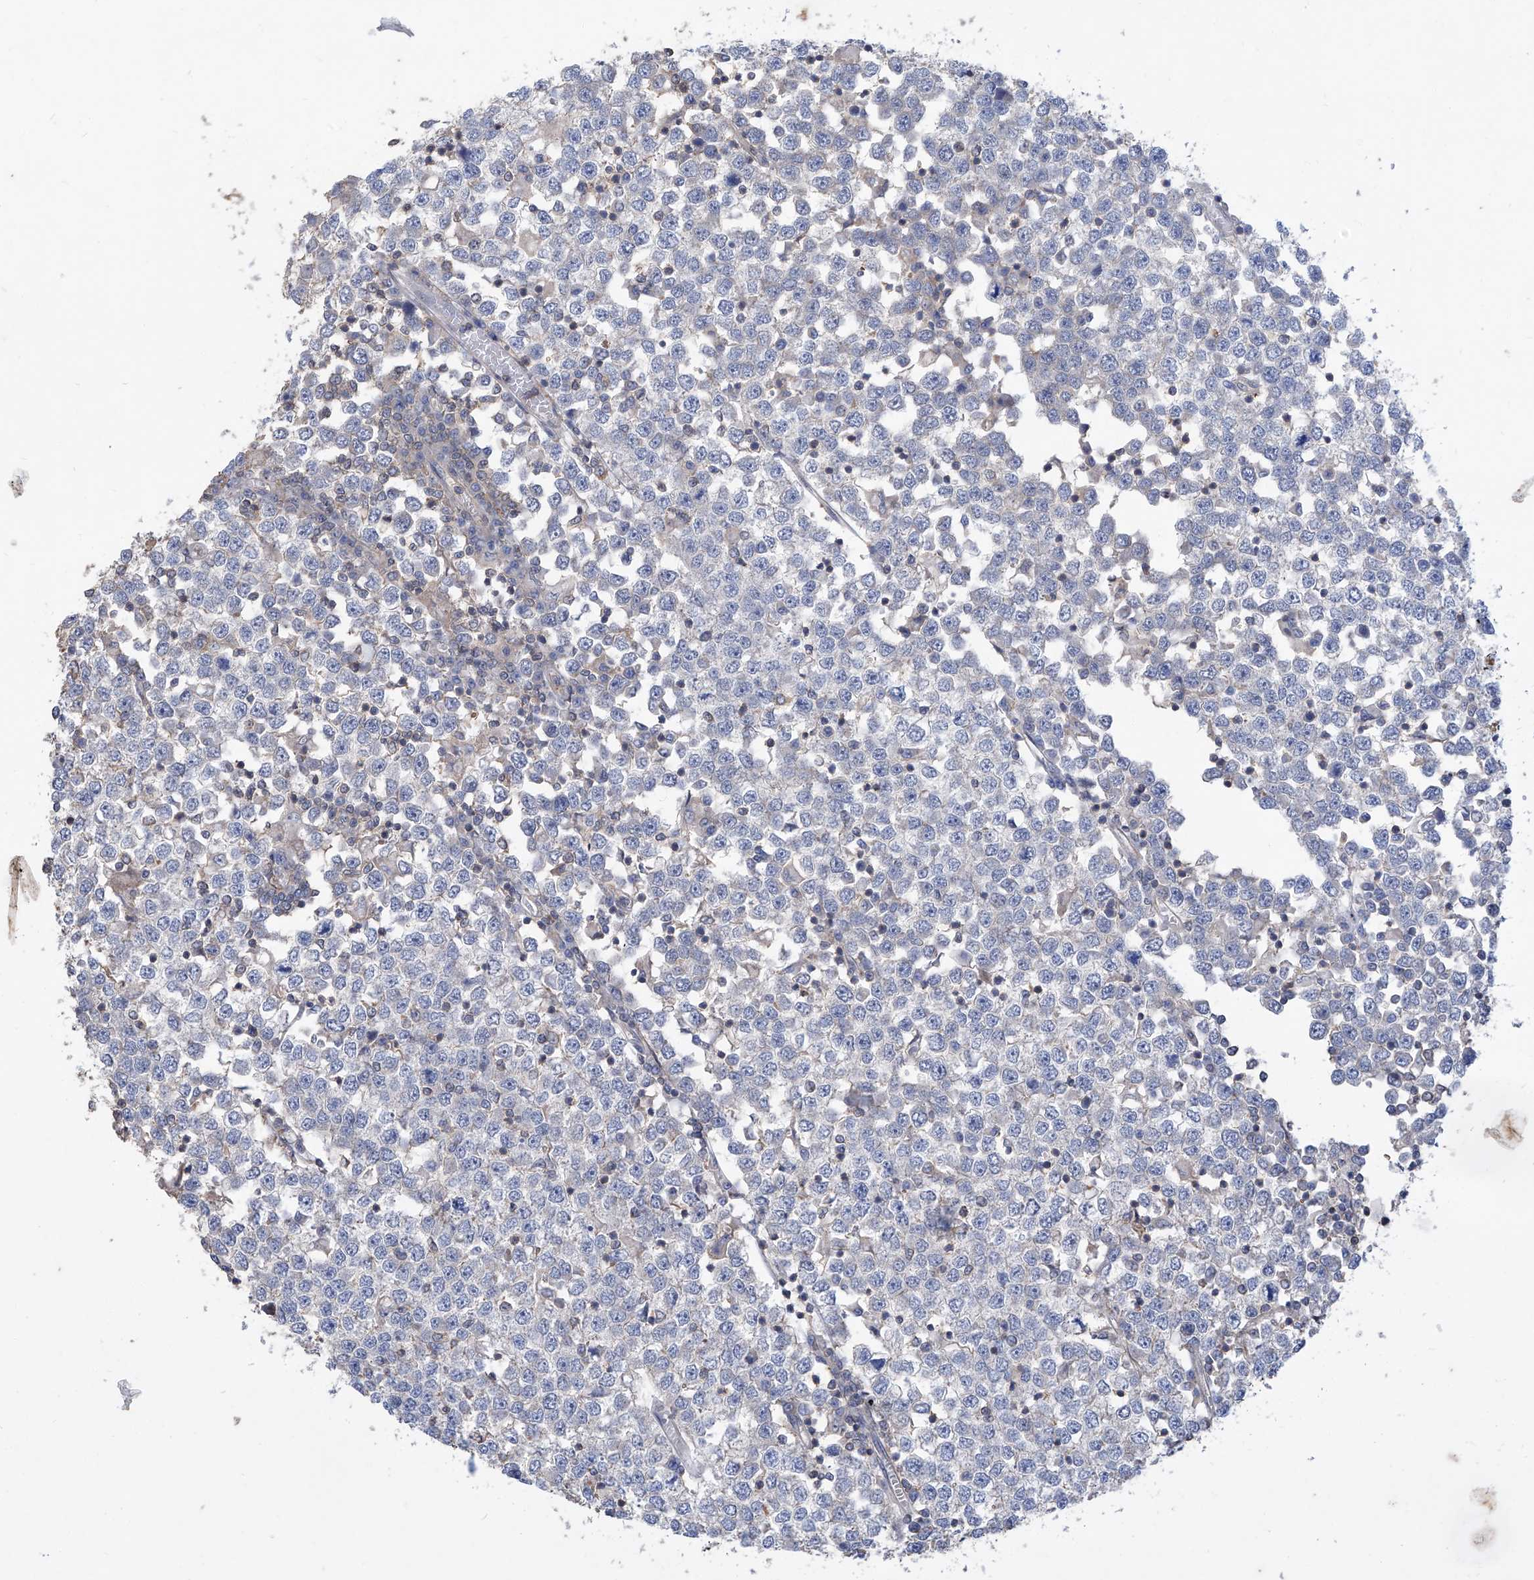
{"staining": {"intensity": "negative", "quantity": "none", "location": "none"}, "tissue": "testis cancer", "cell_type": "Tumor cells", "image_type": "cancer", "snomed": [{"axis": "morphology", "description": "Seminoma, NOS"}, {"axis": "topography", "description": "Testis"}], "caption": "Protein analysis of testis cancer (seminoma) demonstrates no significant staining in tumor cells.", "gene": "KIFC2", "patient": {"sex": "male", "age": 65}}